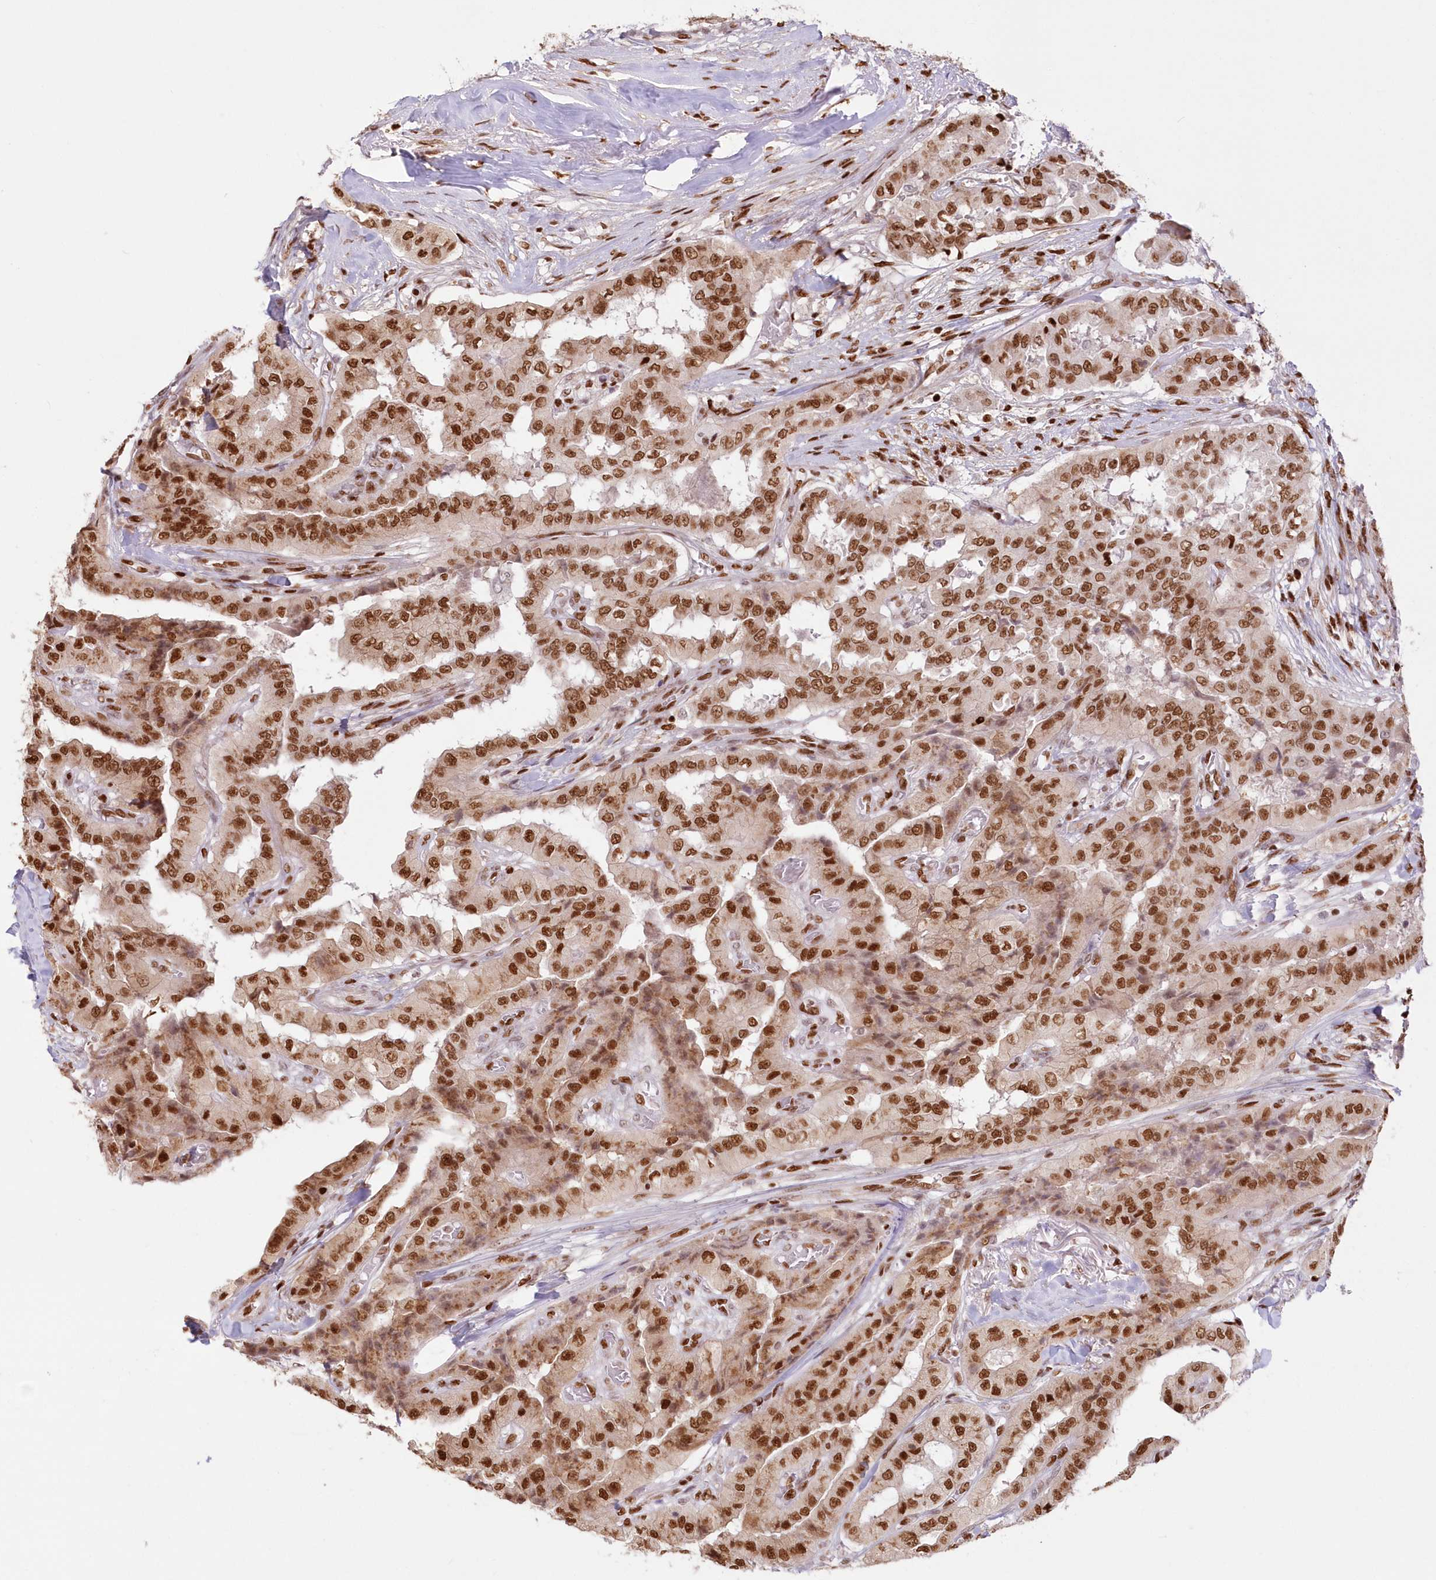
{"staining": {"intensity": "strong", "quantity": ">75%", "location": "nuclear"}, "tissue": "thyroid cancer", "cell_type": "Tumor cells", "image_type": "cancer", "snomed": [{"axis": "morphology", "description": "Papillary adenocarcinoma, NOS"}, {"axis": "topography", "description": "Thyroid gland"}], "caption": "Immunohistochemical staining of human thyroid cancer (papillary adenocarcinoma) reveals high levels of strong nuclear staining in approximately >75% of tumor cells. (DAB (3,3'-diaminobenzidine) IHC, brown staining for protein, blue staining for nuclei).", "gene": "POLR2B", "patient": {"sex": "female", "age": 59}}